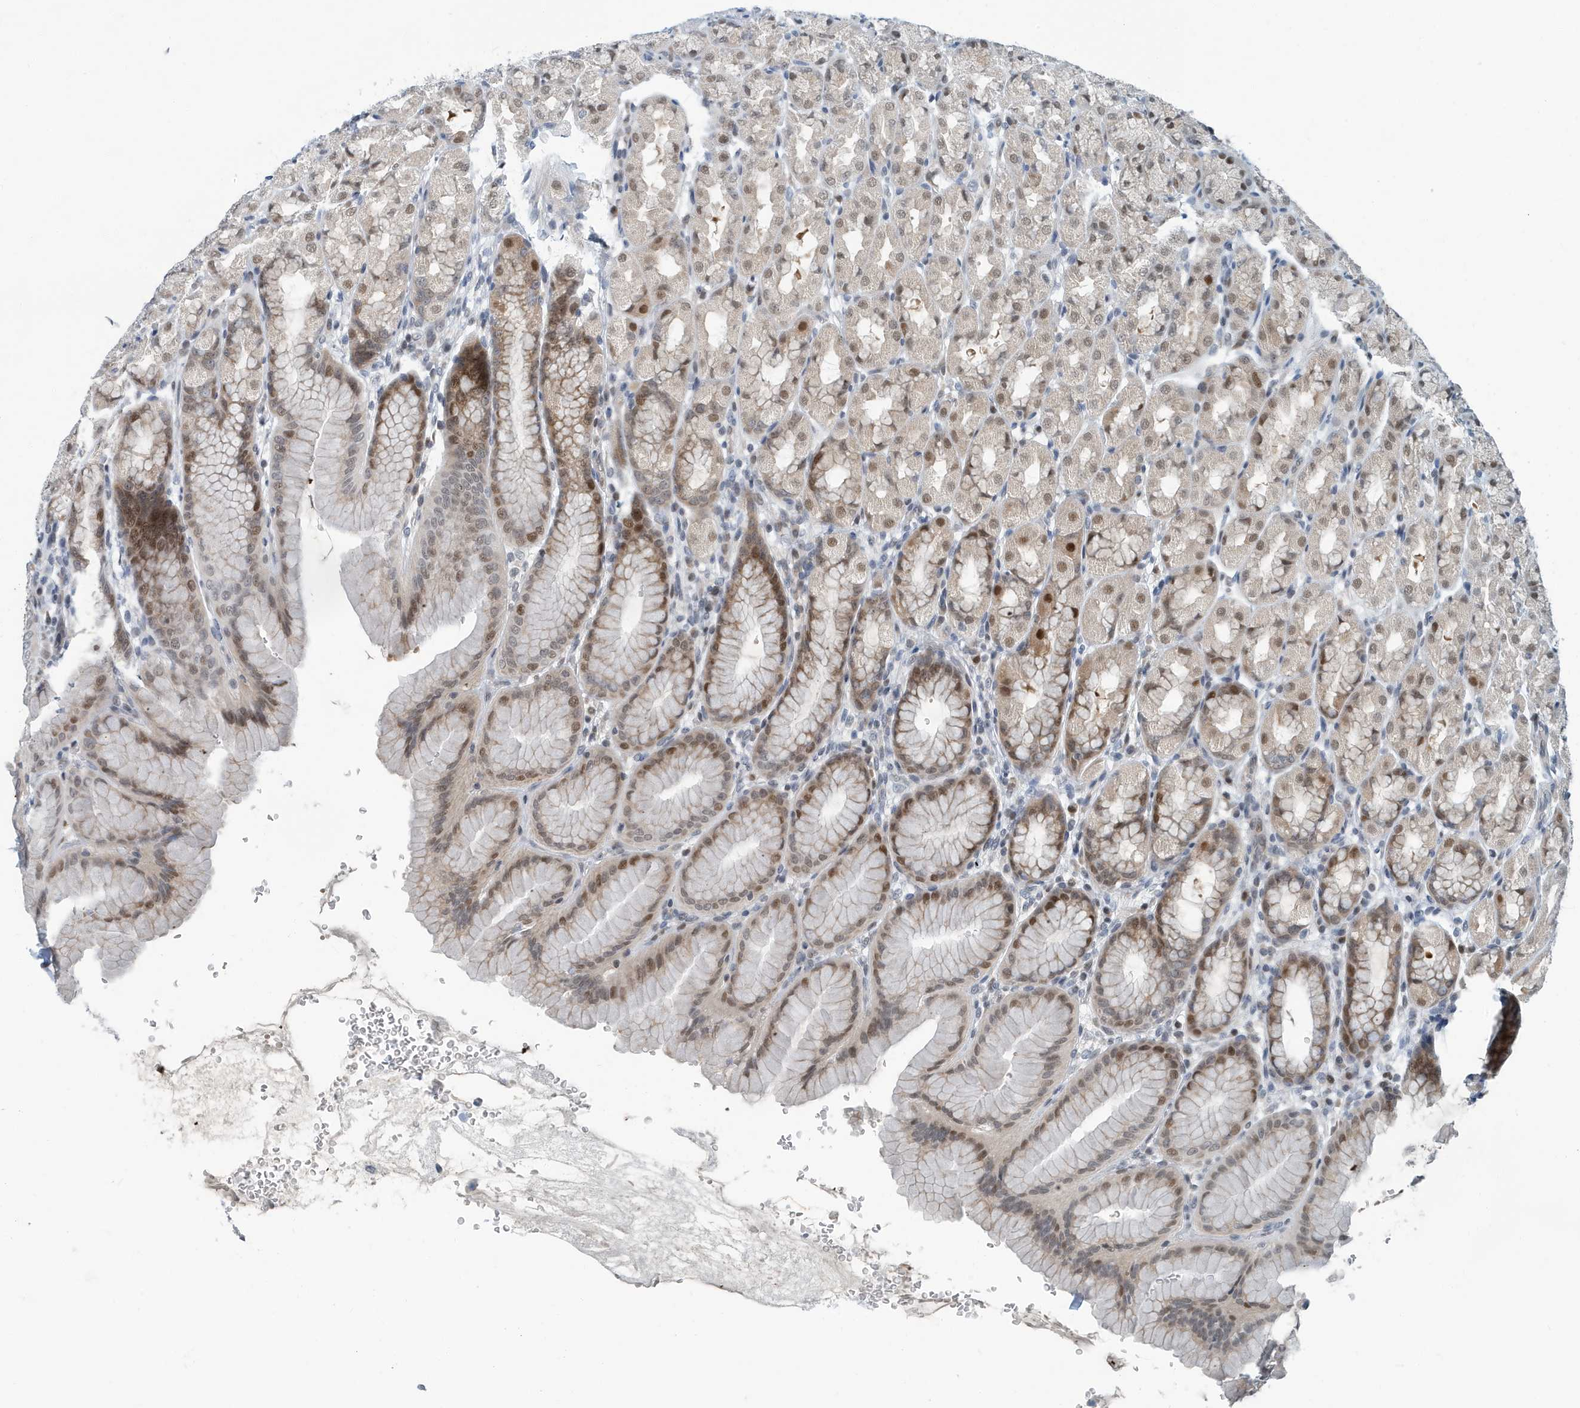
{"staining": {"intensity": "moderate", "quantity": ">75%", "location": "nuclear"}, "tissue": "stomach", "cell_type": "Glandular cells", "image_type": "normal", "snomed": [{"axis": "morphology", "description": "Normal tissue, NOS"}, {"axis": "topography", "description": "Stomach"}], "caption": "The image demonstrates staining of unremarkable stomach, revealing moderate nuclear protein staining (brown color) within glandular cells. (brown staining indicates protein expression, while blue staining denotes nuclei).", "gene": "KIF15", "patient": {"sex": "male", "age": 42}}